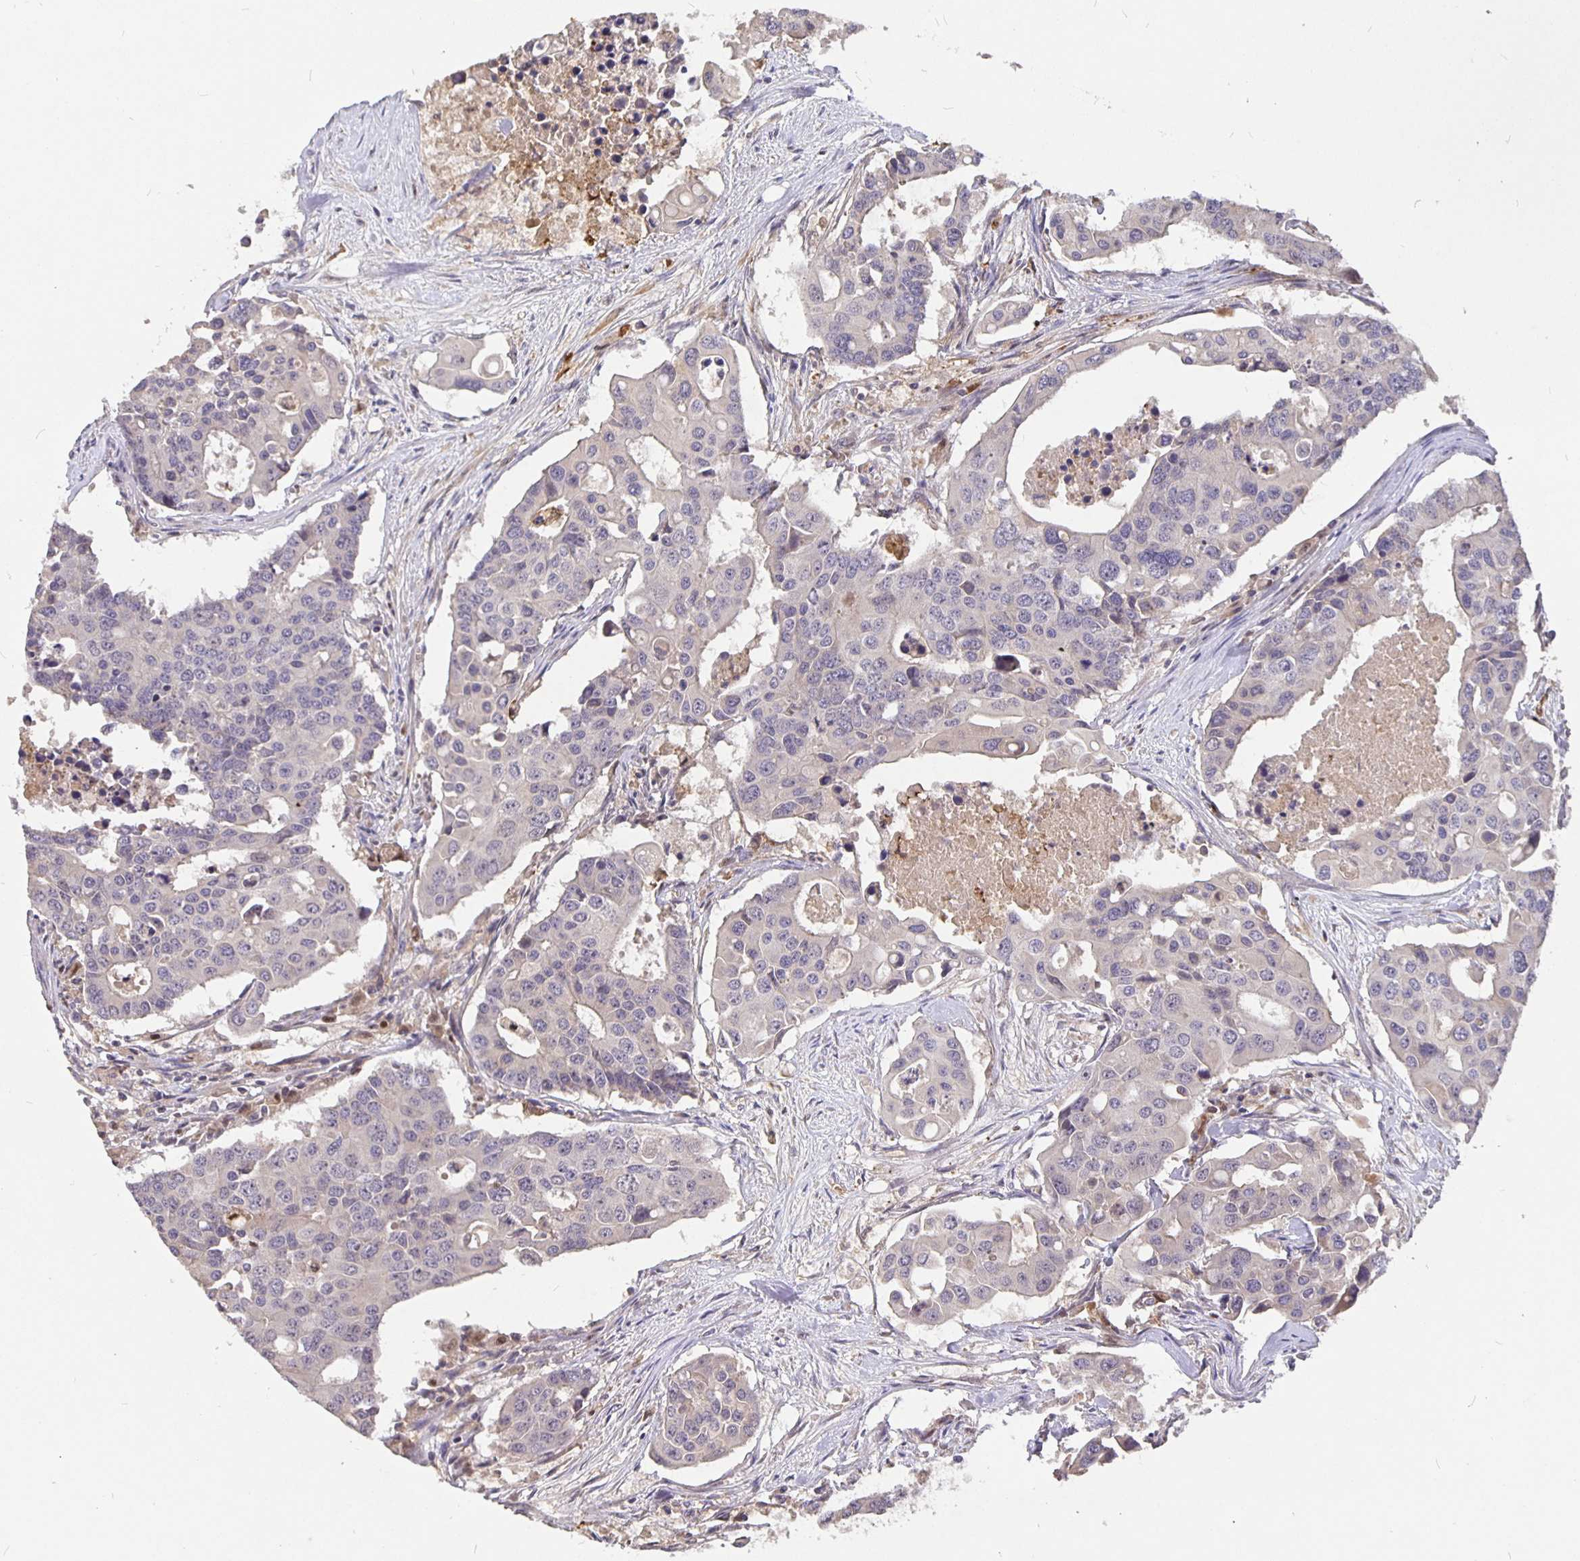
{"staining": {"intensity": "negative", "quantity": "none", "location": "none"}, "tissue": "colorectal cancer", "cell_type": "Tumor cells", "image_type": "cancer", "snomed": [{"axis": "morphology", "description": "Adenocarcinoma, NOS"}, {"axis": "topography", "description": "Colon"}], "caption": "An immunohistochemistry (IHC) histopathology image of colorectal cancer (adenocarcinoma) is shown. There is no staining in tumor cells of colorectal cancer (adenocarcinoma).", "gene": "NOG", "patient": {"sex": "male", "age": 77}}